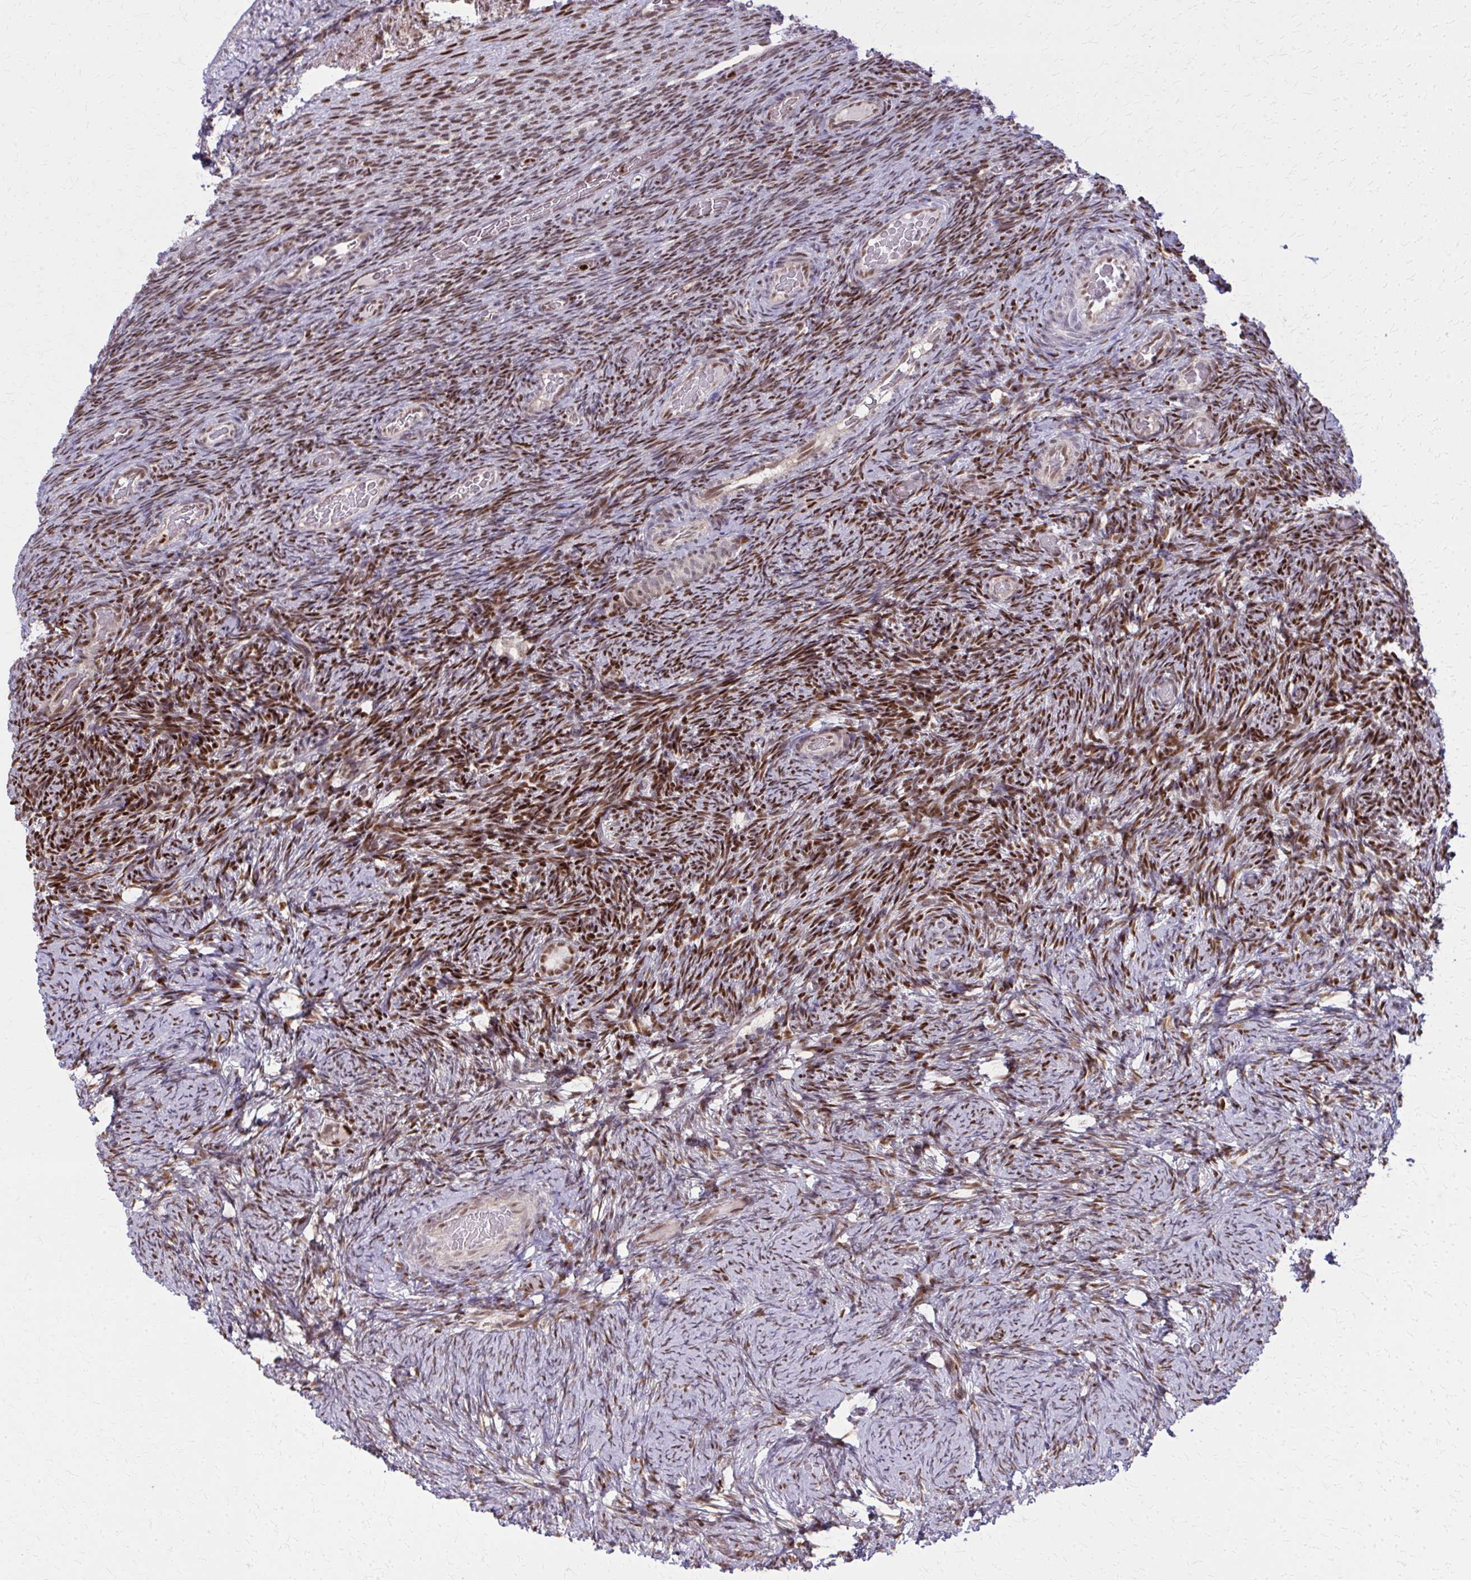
{"staining": {"intensity": "moderate", "quantity": ">75%", "location": "cytoplasmic/membranous,nuclear"}, "tissue": "ovary", "cell_type": "Follicle cells", "image_type": "normal", "snomed": [{"axis": "morphology", "description": "Normal tissue, NOS"}, {"axis": "topography", "description": "Ovary"}], "caption": "This image exhibits unremarkable ovary stained with immunohistochemistry to label a protein in brown. The cytoplasmic/membranous,nuclear of follicle cells show moderate positivity for the protein. Nuclei are counter-stained blue.", "gene": "ZNF559", "patient": {"sex": "female", "age": 34}}